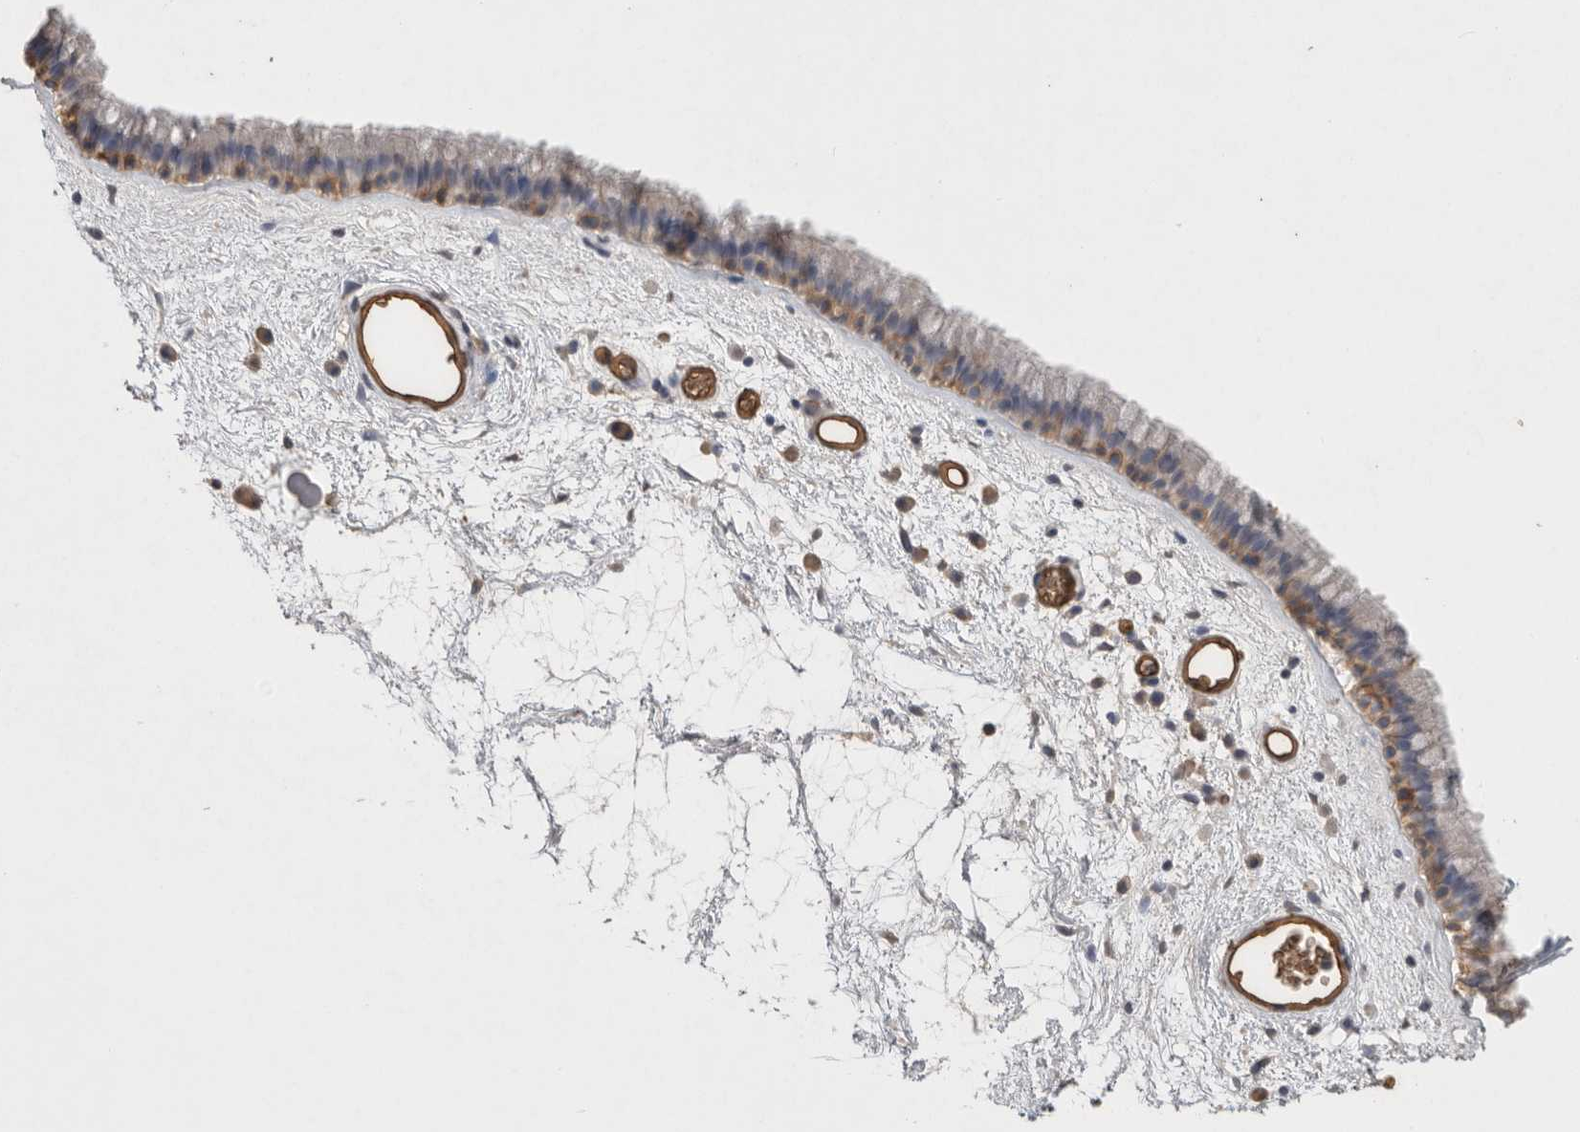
{"staining": {"intensity": "weak", "quantity": ">75%", "location": "cytoplasmic/membranous"}, "tissue": "nasopharynx", "cell_type": "Respiratory epithelial cells", "image_type": "normal", "snomed": [{"axis": "morphology", "description": "Normal tissue, NOS"}, {"axis": "morphology", "description": "Inflammation, NOS"}, {"axis": "topography", "description": "Nasopharynx"}], "caption": "This photomicrograph reveals immunohistochemistry (IHC) staining of unremarkable human nasopharynx, with low weak cytoplasmic/membranous positivity in about >75% of respiratory epithelial cells.", "gene": "IL27", "patient": {"sex": "male", "age": 48}}